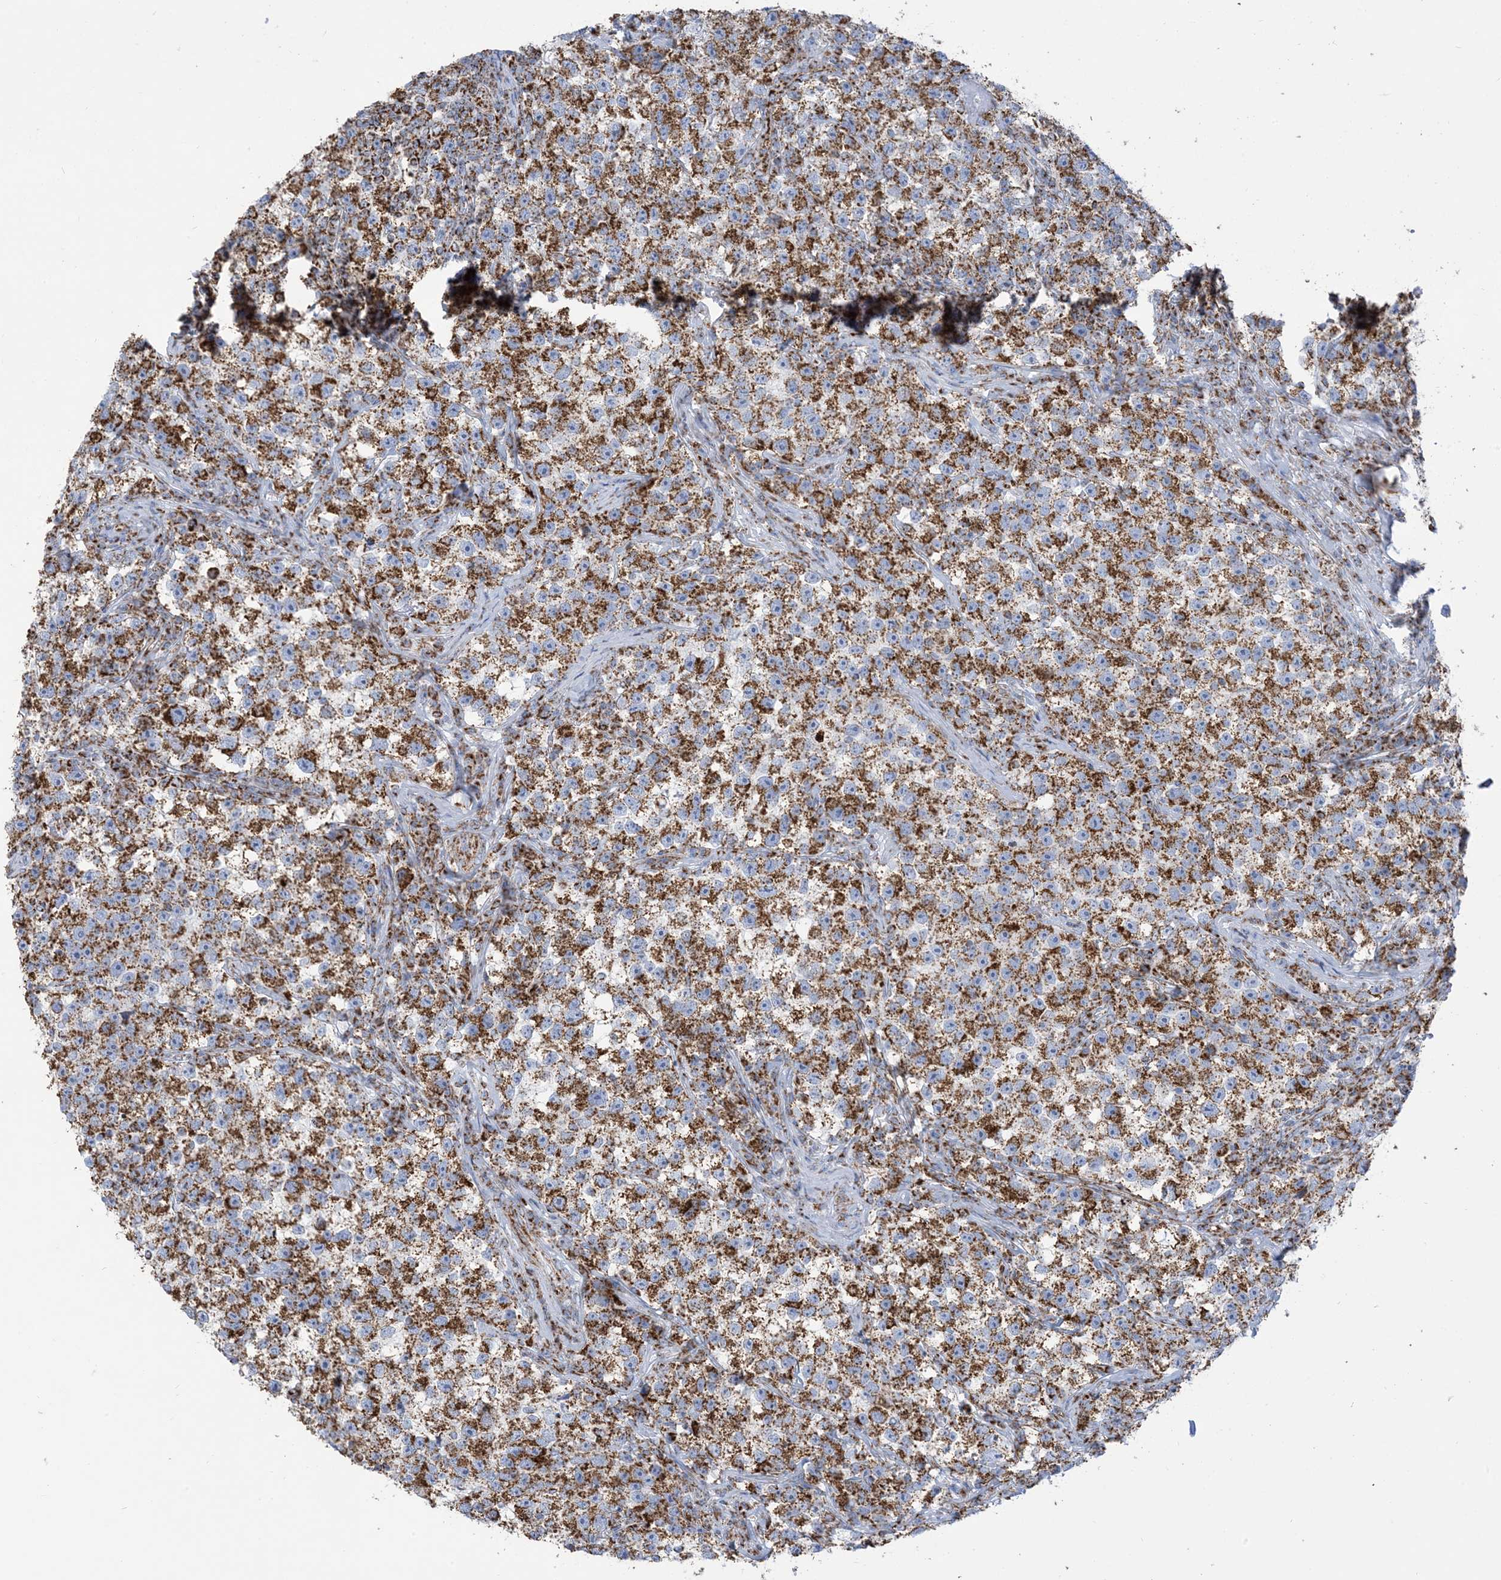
{"staining": {"intensity": "moderate", "quantity": ">75%", "location": "cytoplasmic/membranous"}, "tissue": "testis cancer", "cell_type": "Tumor cells", "image_type": "cancer", "snomed": [{"axis": "morphology", "description": "Seminoma, NOS"}, {"axis": "topography", "description": "Testis"}], "caption": "Tumor cells reveal moderate cytoplasmic/membranous staining in about >75% of cells in testis cancer (seminoma).", "gene": "SAMM50", "patient": {"sex": "male", "age": 22}}